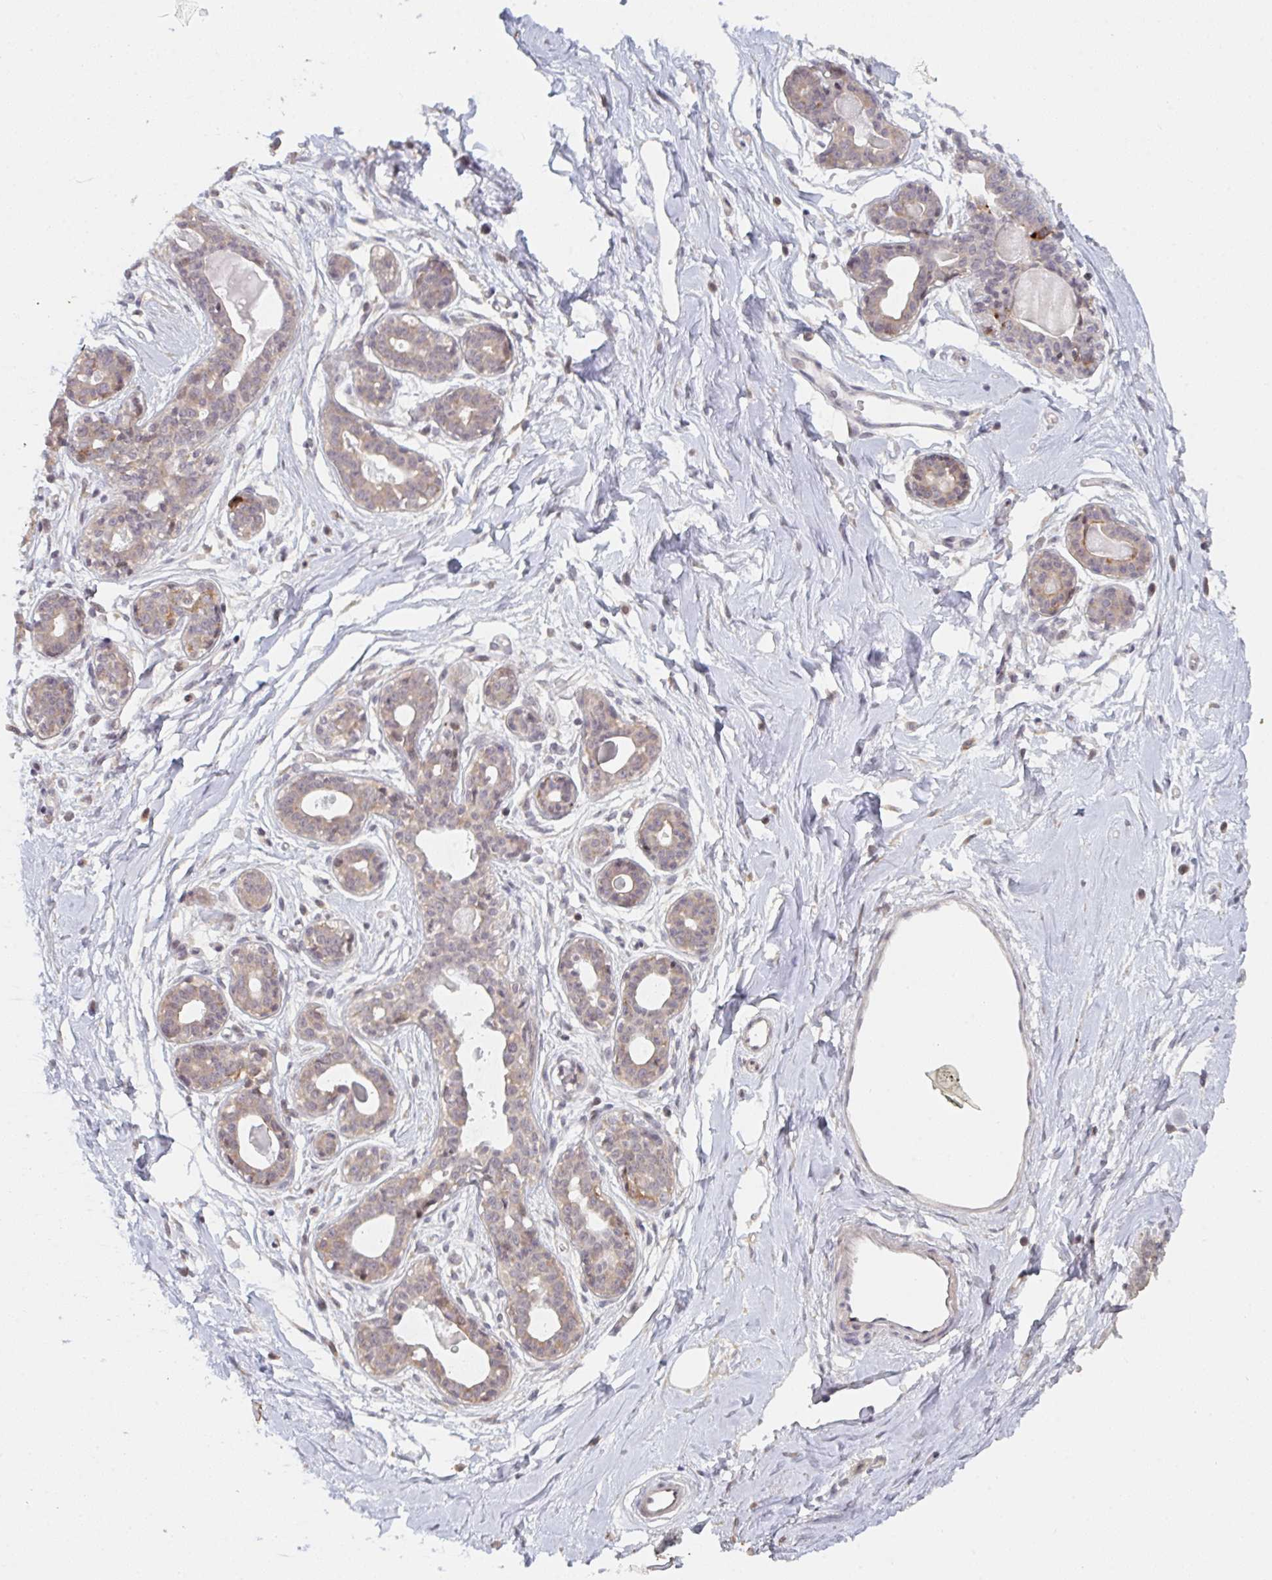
{"staining": {"intensity": "negative", "quantity": "none", "location": "none"}, "tissue": "breast", "cell_type": "Adipocytes", "image_type": "normal", "snomed": [{"axis": "morphology", "description": "Normal tissue, NOS"}, {"axis": "topography", "description": "Breast"}], "caption": "High magnification brightfield microscopy of unremarkable breast stained with DAB (brown) and counterstained with hematoxylin (blue): adipocytes show no significant positivity.", "gene": "DCST1", "patient": {"sex": "female", "age": 45}}